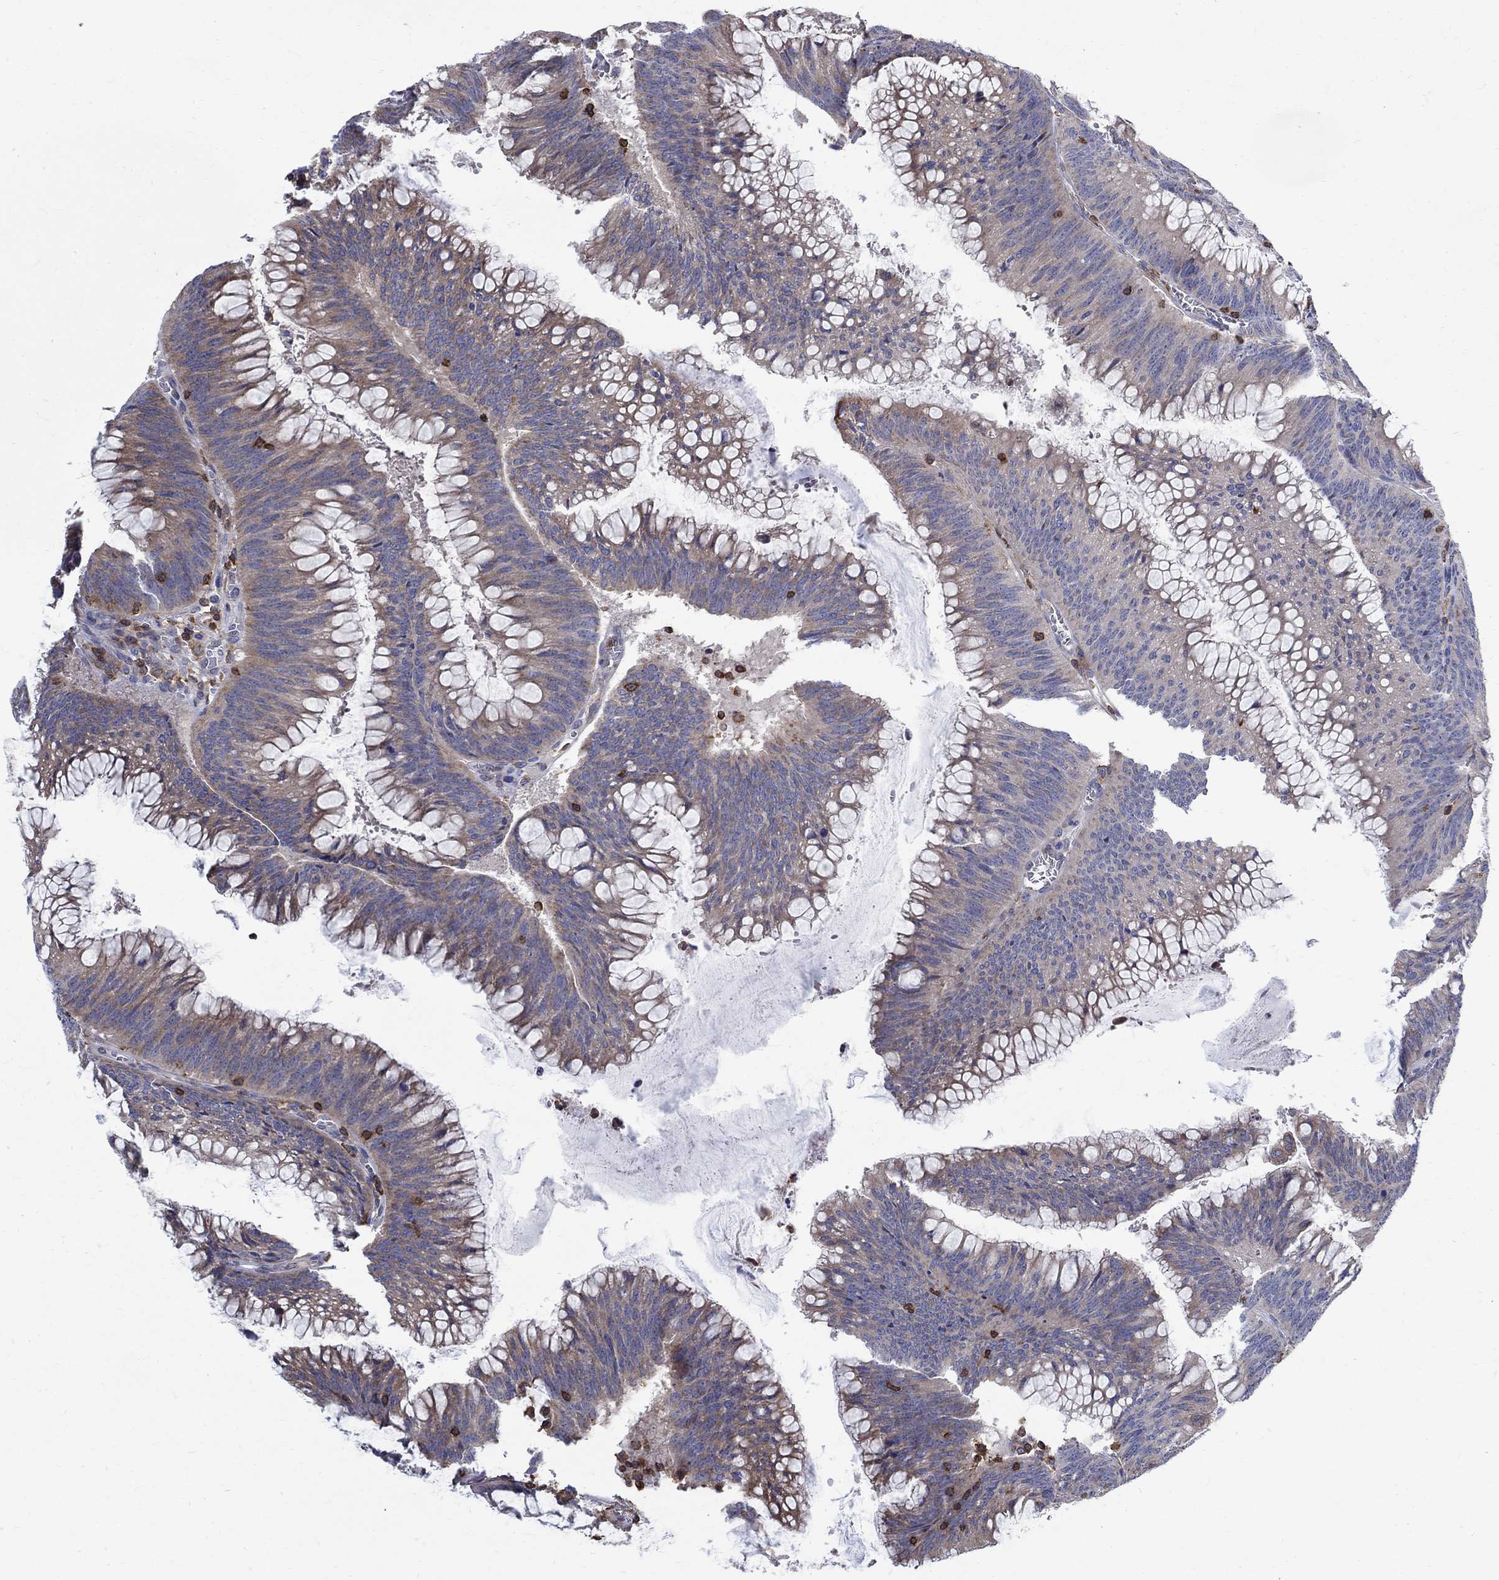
{"staining": {"intensity": "weak", "quantity": "25%-75%", "location": "cytoplasmic/membranous"}, "tissue": "colorectal cancer", "cell_type": "Tumor cells", "image_type": "cancer", "snomed": [{"axis": "morphology", "description": "Adenocarcinoma, NOS"}, {"axis": "topography", "description": "Rectum"}], "caption": "Human colorectal adenocarcinoma stained with a protein marker reveals weak staining in tumor cells.", "gene": "AGAP2", "patient": {"sex": "female", "age": 72}}